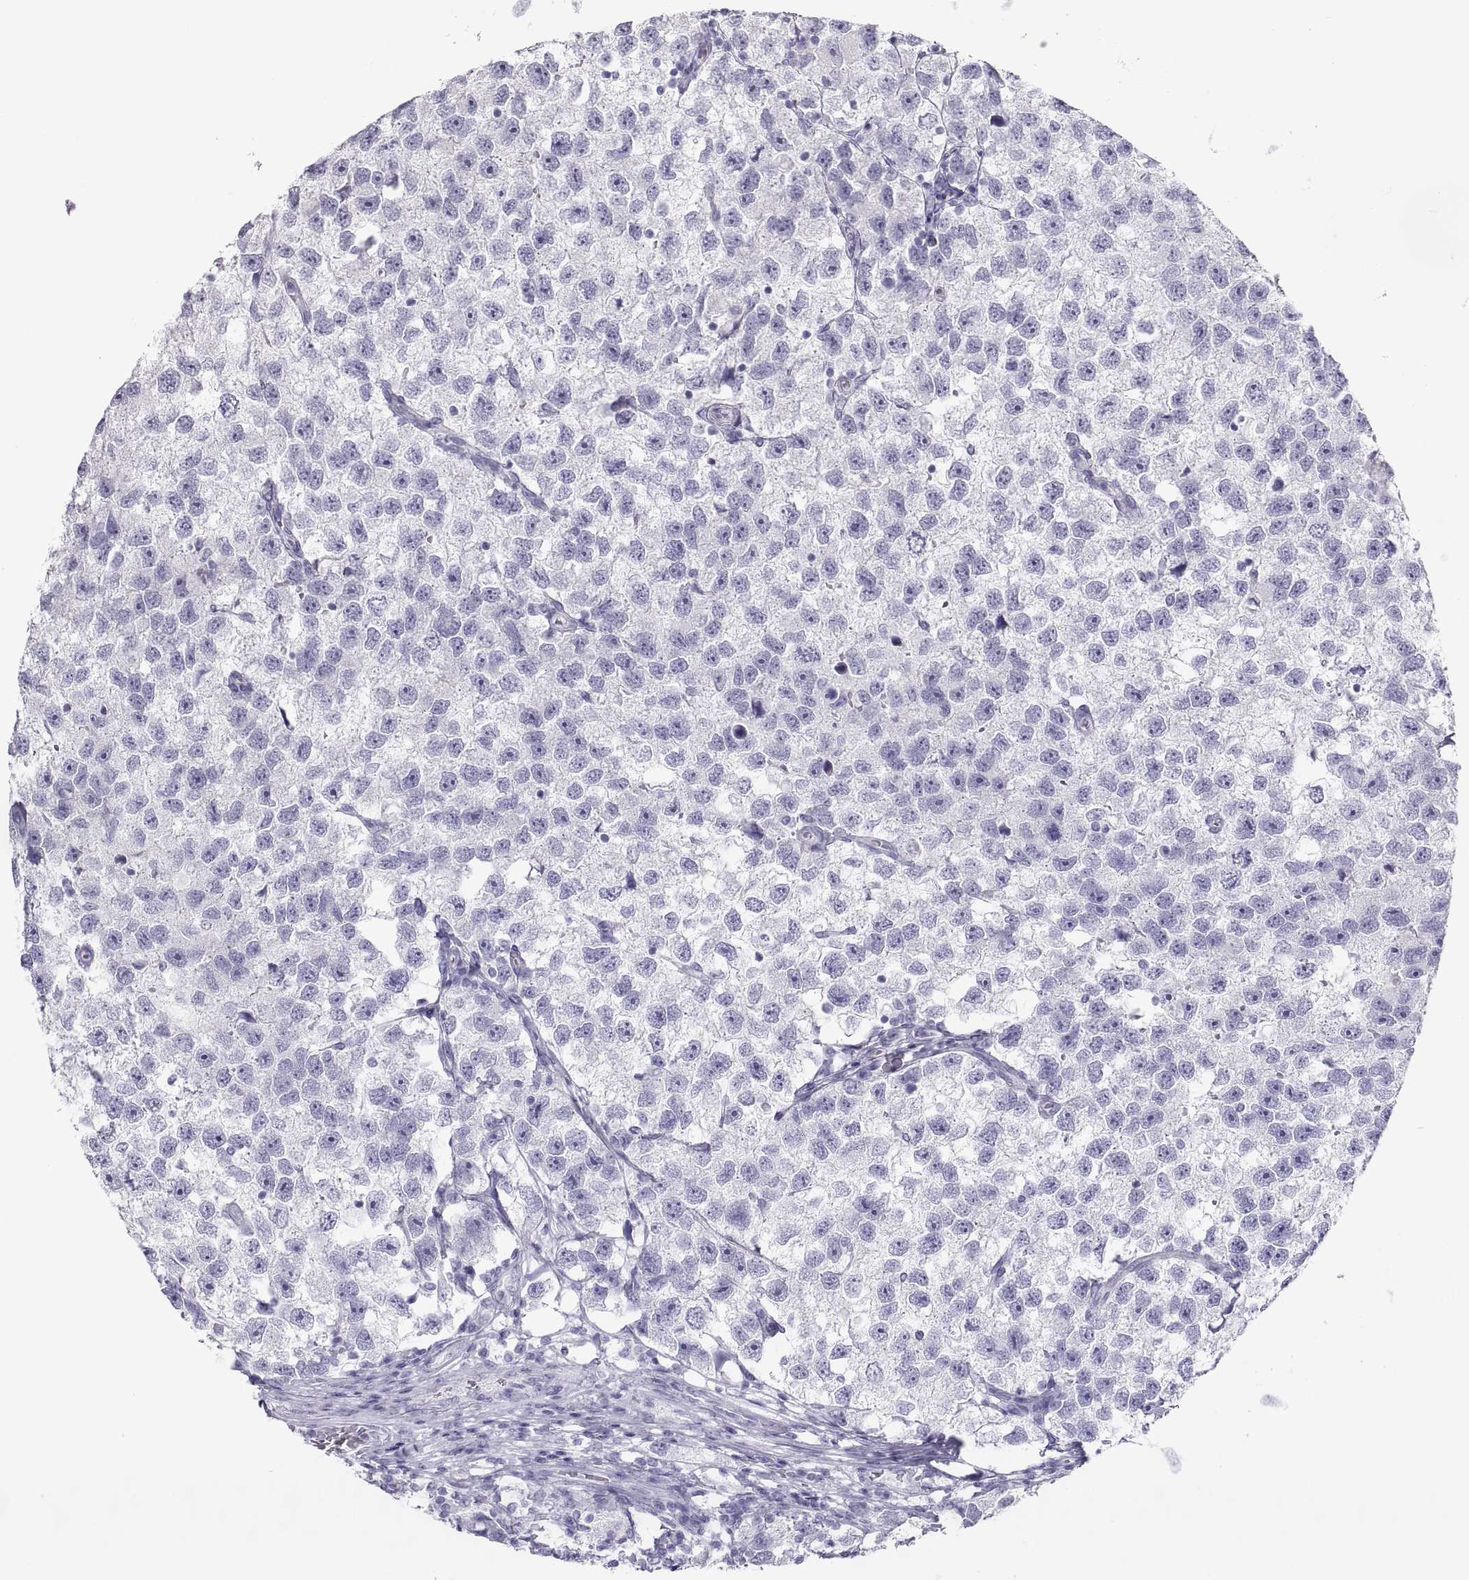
{"staining": {"intensity": "negative", "quantity": "none", "location": "none"}, "tissue": "testis cancer", "cell_type": "Tumor cells", "image_type": "cancer", "snomed": [{"axis": "morphology", "description": "Seminoma, NOS"}, {"axis": "topography", "description": "Testis"}], "caption": "Immunohistochemistry (IHC) histopathology image of neoplastic tissue: testis seminoma stained with DAB exhibits no significant protein staining in tumor cells.", "gene": "SEMG1", "patient": {"sex": "male", "age": 26}}